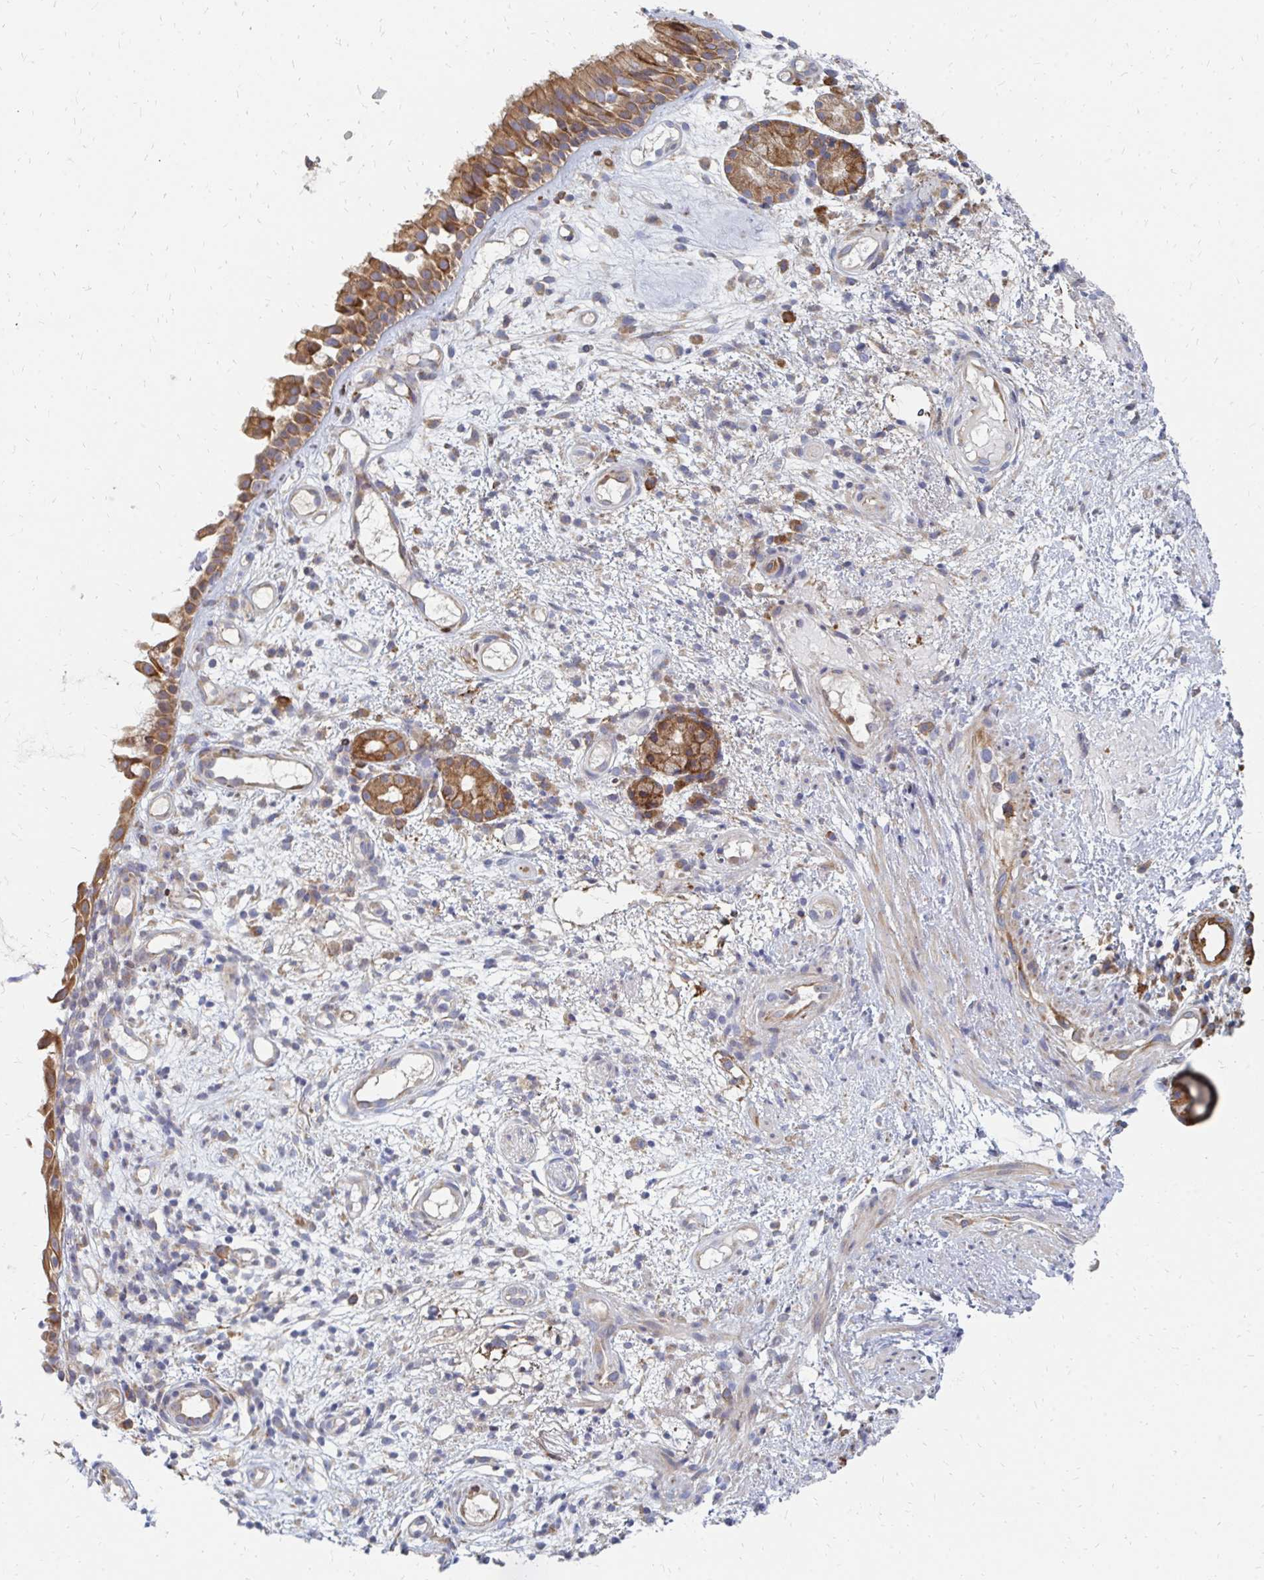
{"staining": {"intensity": "moderate", "quantity": ">75%", "location": "cytoplasmic/membranous"}, "tissue": "nasopharynx", "cell_type": "Respiratory epithelial cells", "image_type": "normal", "snomed": [{"axis": "morphology", "description": "Normal tissue, NOS"}, {"axis": "morphology", "description": "Inflammation, NOS"}, {"axis": "topography", "description": "Nasopharynx"}], "caption": "Immunohistochemistry staining of unremarkable nasopharynx, which demonstrates medium levels of moderate cytoplasmic/membranous staining in approximately >75% of respiratory epithelial cells indicating moderate cytoplasmic/membranous protein positivity. The staining was performed using DAB (brown) for protein detection and nuclei were counterstained in hematoxylin (blue).", "gene": "PPP1R13L", "patient": {"sex": "male", "age": 54}}